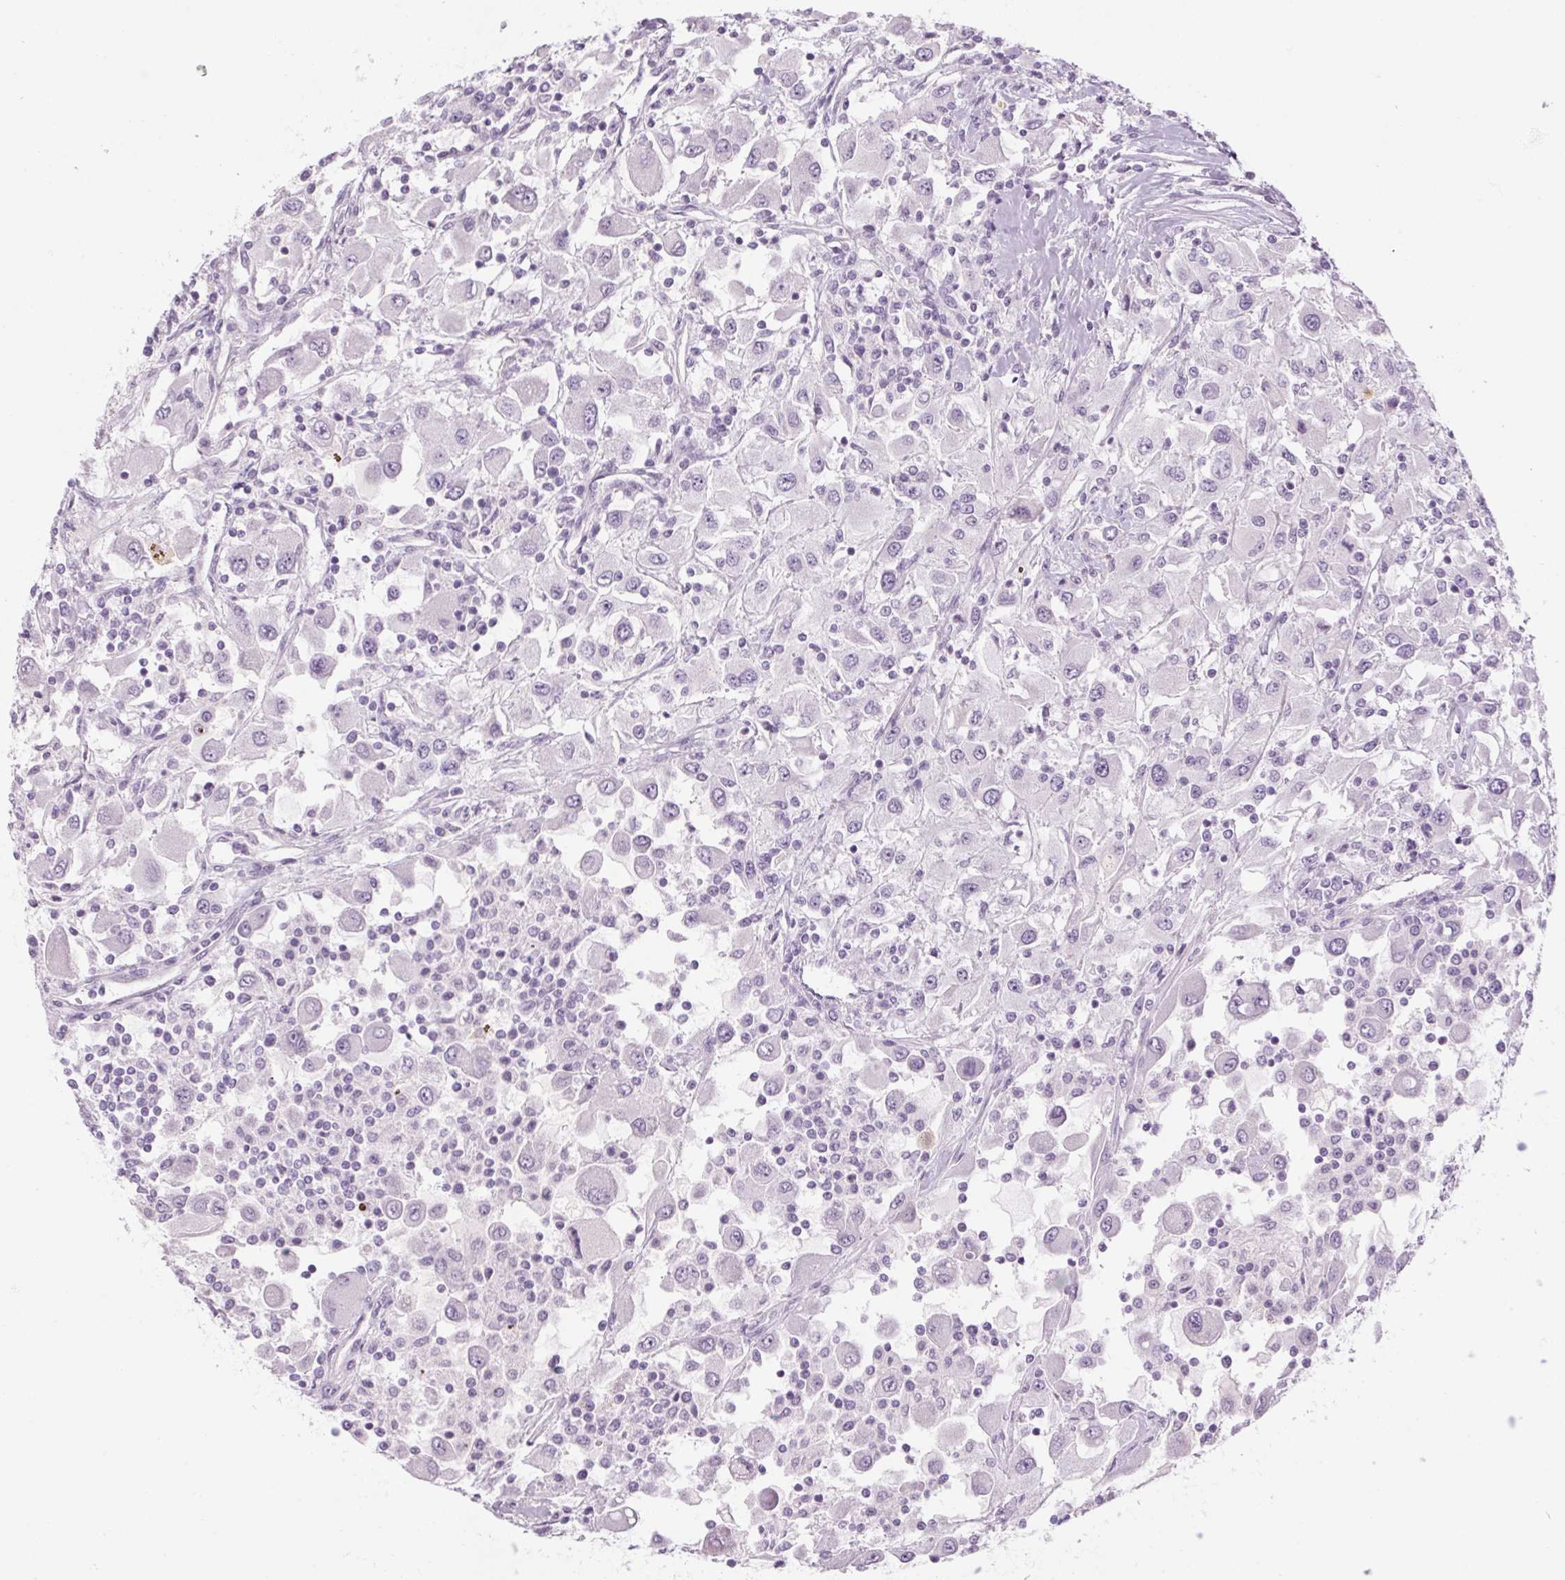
{"staining": {"intensity": "negative", "quantity": "none", "location": "none"}, "tissue": "renal cancer", "cell_type": "Tumor cells", "image_type": "cancer", "snomed": [{"axis": "morphology", "description": "Adenocarcinoma, NOS"}, {"axis": "topography", "description": "Kidney"}], "caption": "Immunohistochemistry of human renal cancer (adenocarcinoma) exhibits no expression in tumor cells. (Immunohistochemistry, brightfield microscopy, high magnification).", "gene": "RPTN", "patient": {"sex": "female", "age": 67}}